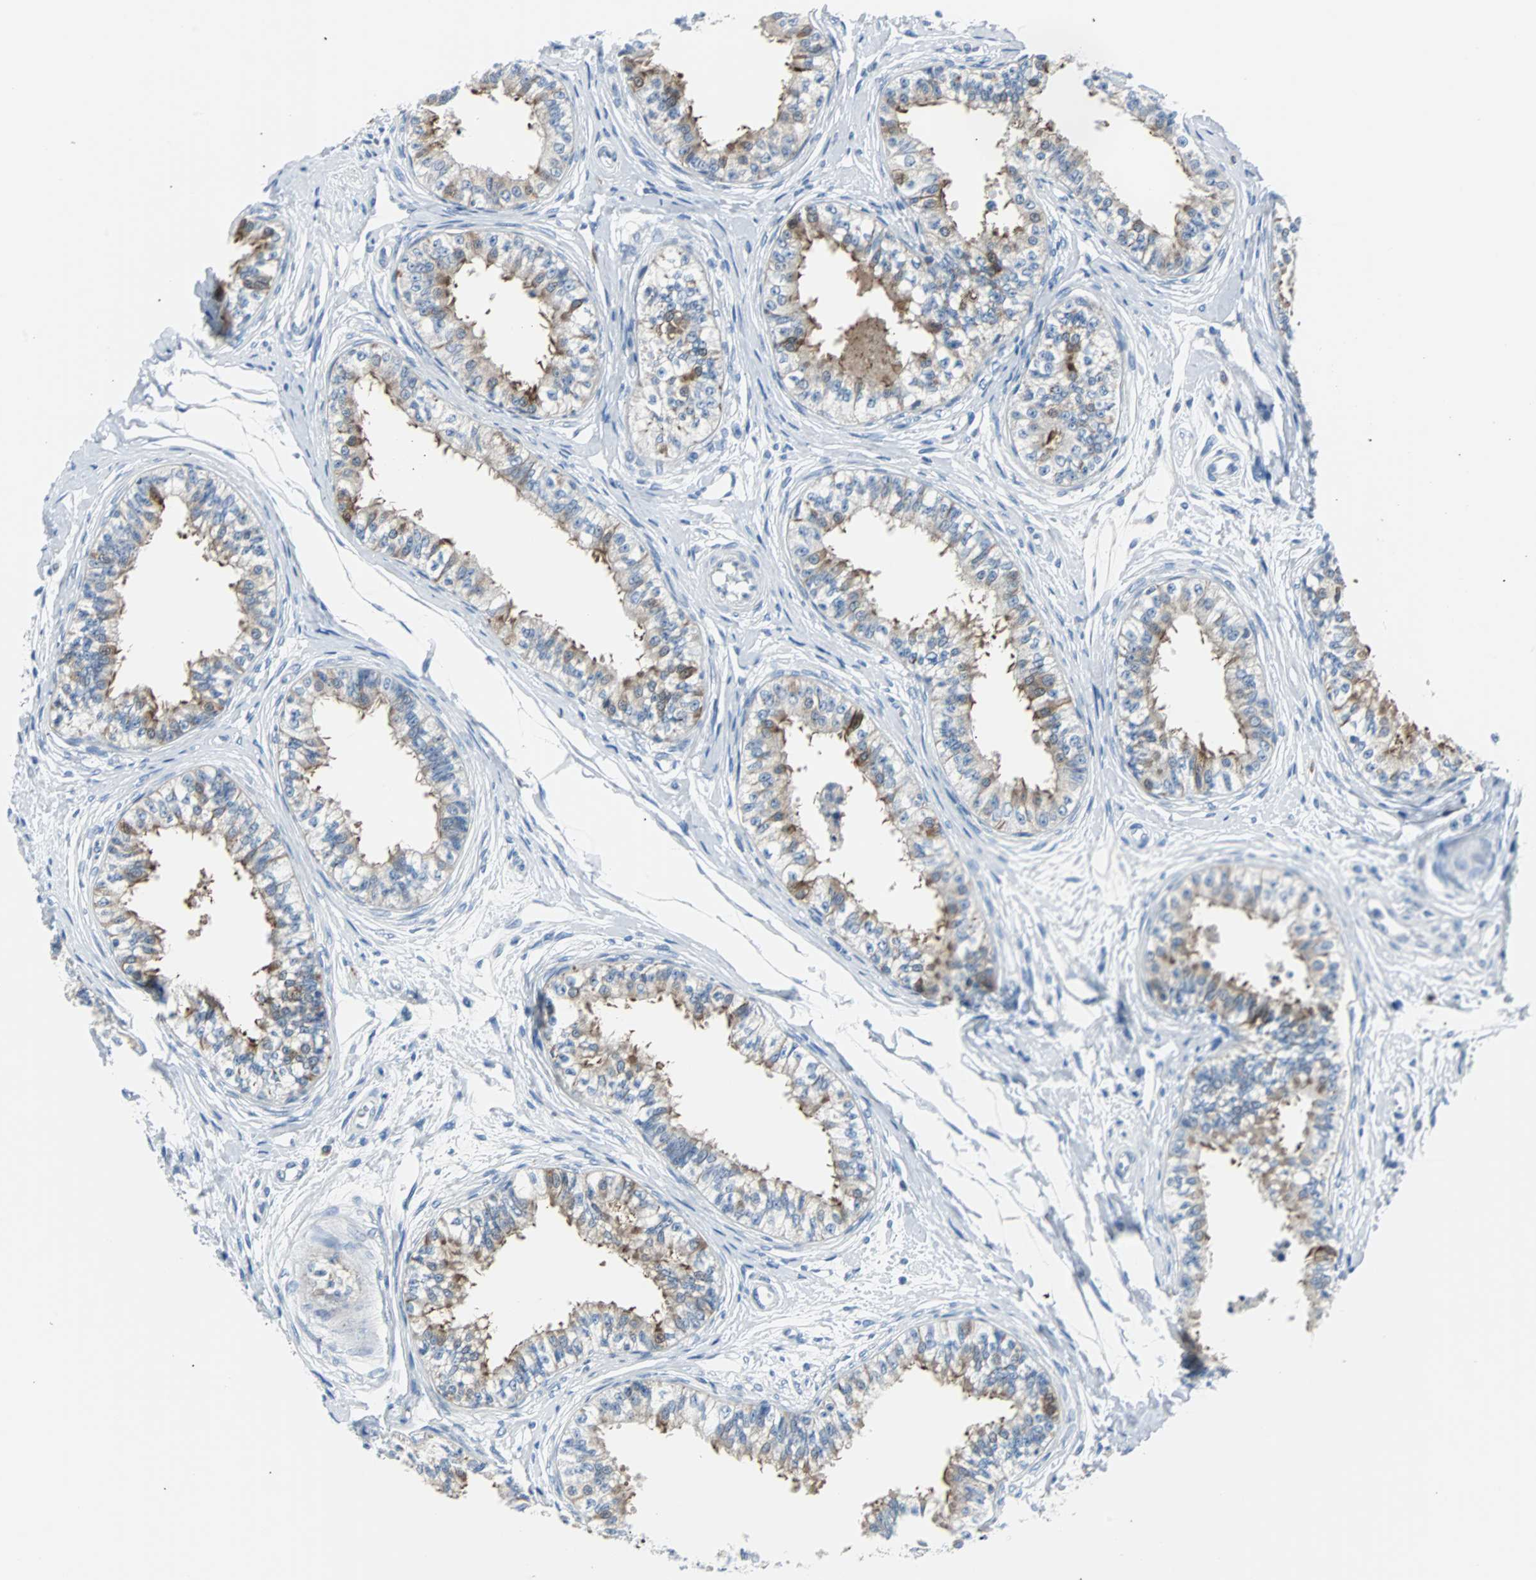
{"staining": {"intensity": "moderate", "quantity": "25%-75%", "location": "cytoplasmic/membranous"}, "tissue": "epididymis", "cell_type": "Glandular cells", "image_type": "normal", "snomed": [{"axis": "morphology", "description": "Normal tissue, NOS"}, {"axis": "morphology", "description": "Adenocarcinoma, metastatic, NOS"}, {"axis": "topography", "description": "Testis"}, {"axis": "topography", "description": "Epididymis"}], "caption": "A high-resolution photomicrograph shows immunohistochemistry staining of normal epididymis, which reveals moderate cytoplasmic/membranous staining in about 25%-75% of glandular cells.", "gene": "RASA1", "patient": {"sex": "male", "age": 26}}